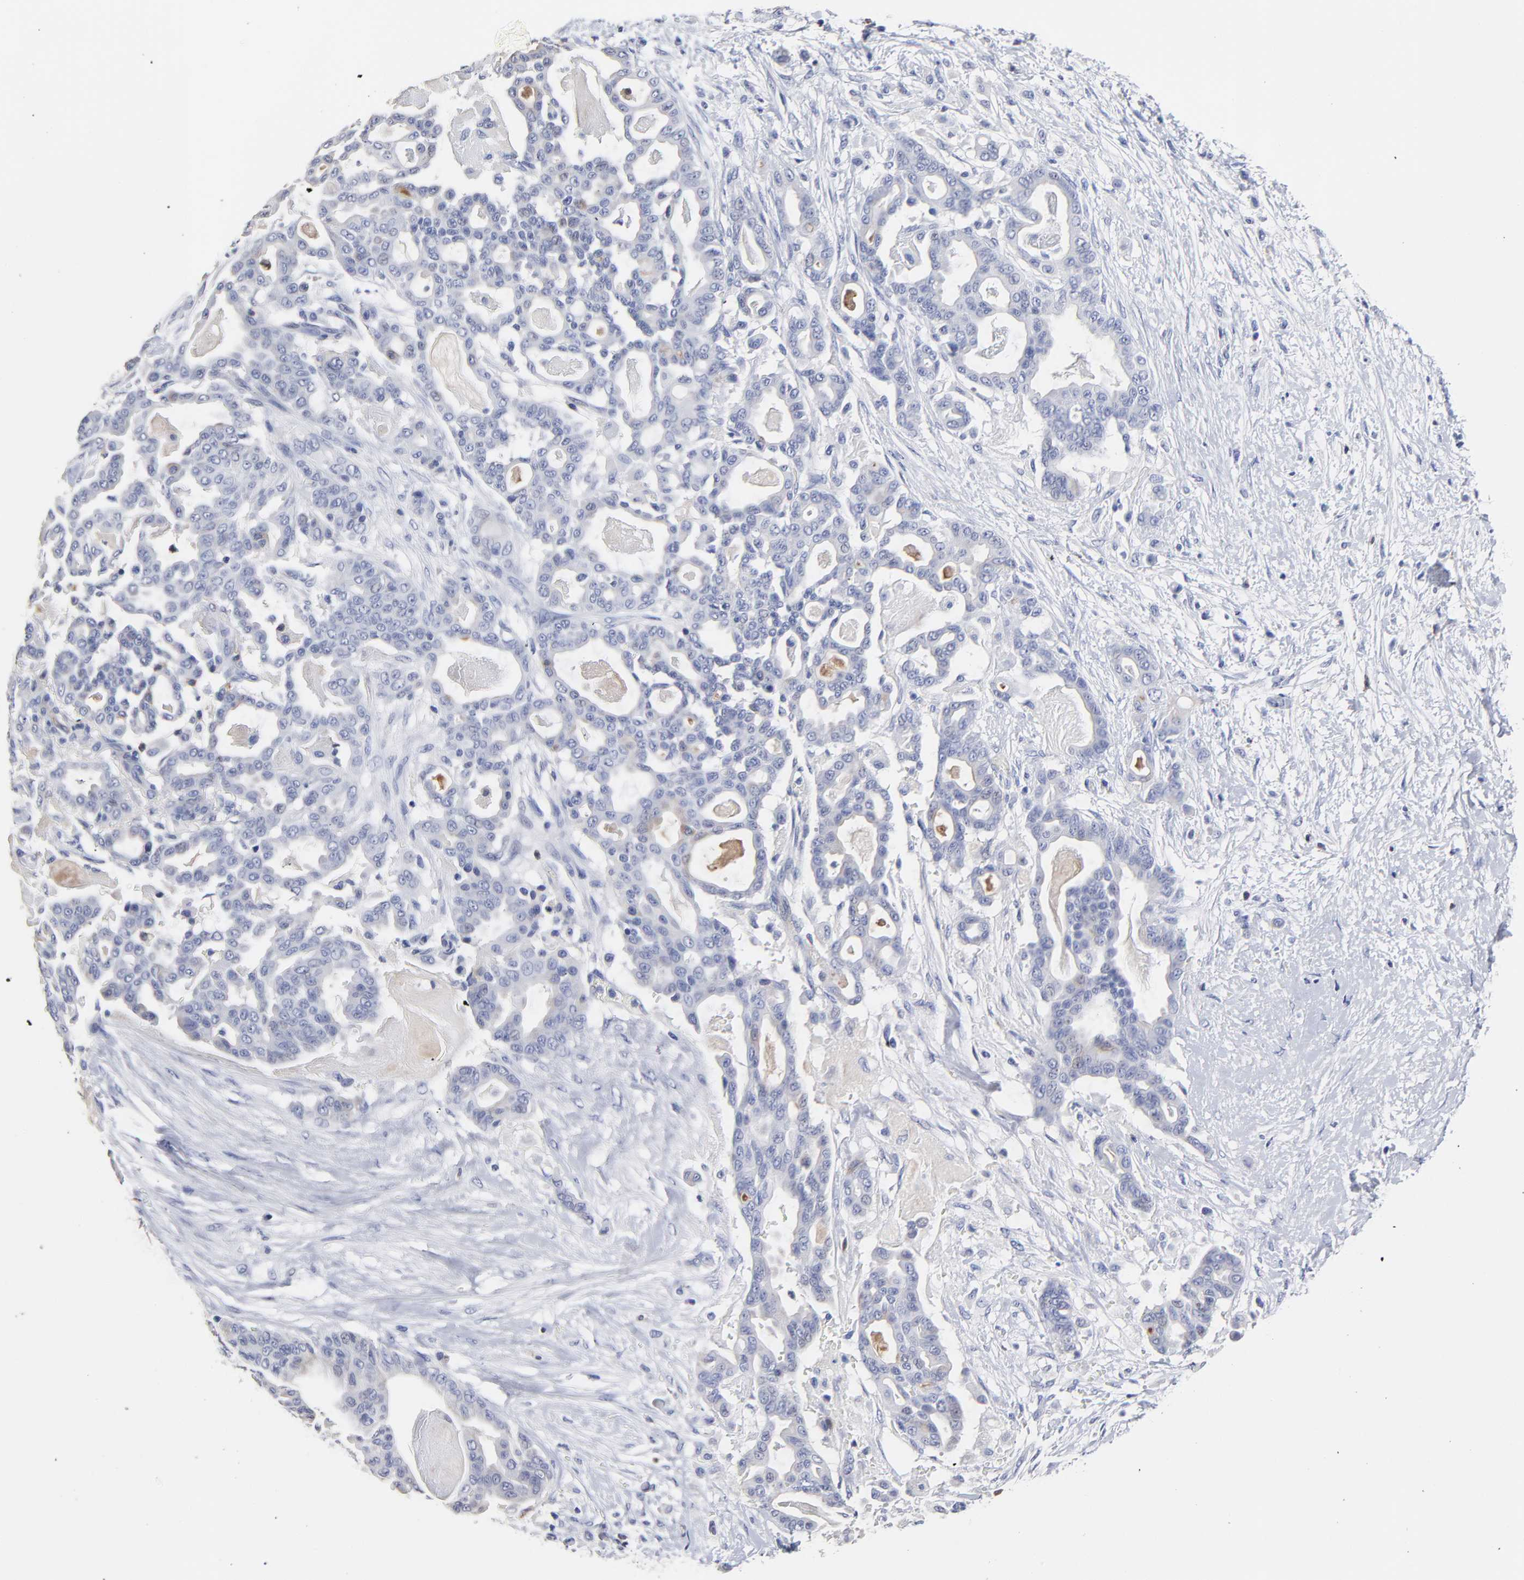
{"staining": {"intensity": "negative", "quantity": "none", "location": "none"}, "tissue": "pancreatic cancer", "cell_type": "Tumor cells", "image_type": "cancer", "snomed": [{"axis": "morphology", "description": "Adenocarcinoma, NOS"}, {"axis": "topography", "description": "Pancreas"}], "caption": "High power microscopy micrograph of an immunohistochemistry micrograph of adenocarcinoma (pancreatic), revealing no significant staining in tumor cells. The staining is performed using DAB (3,3'-diaminobenzidine) brown chromogen with nuclei counter-stained in using hematoxylin.", "gene": "TRAT1", "patient": {"sex": "male", "age": 63}}